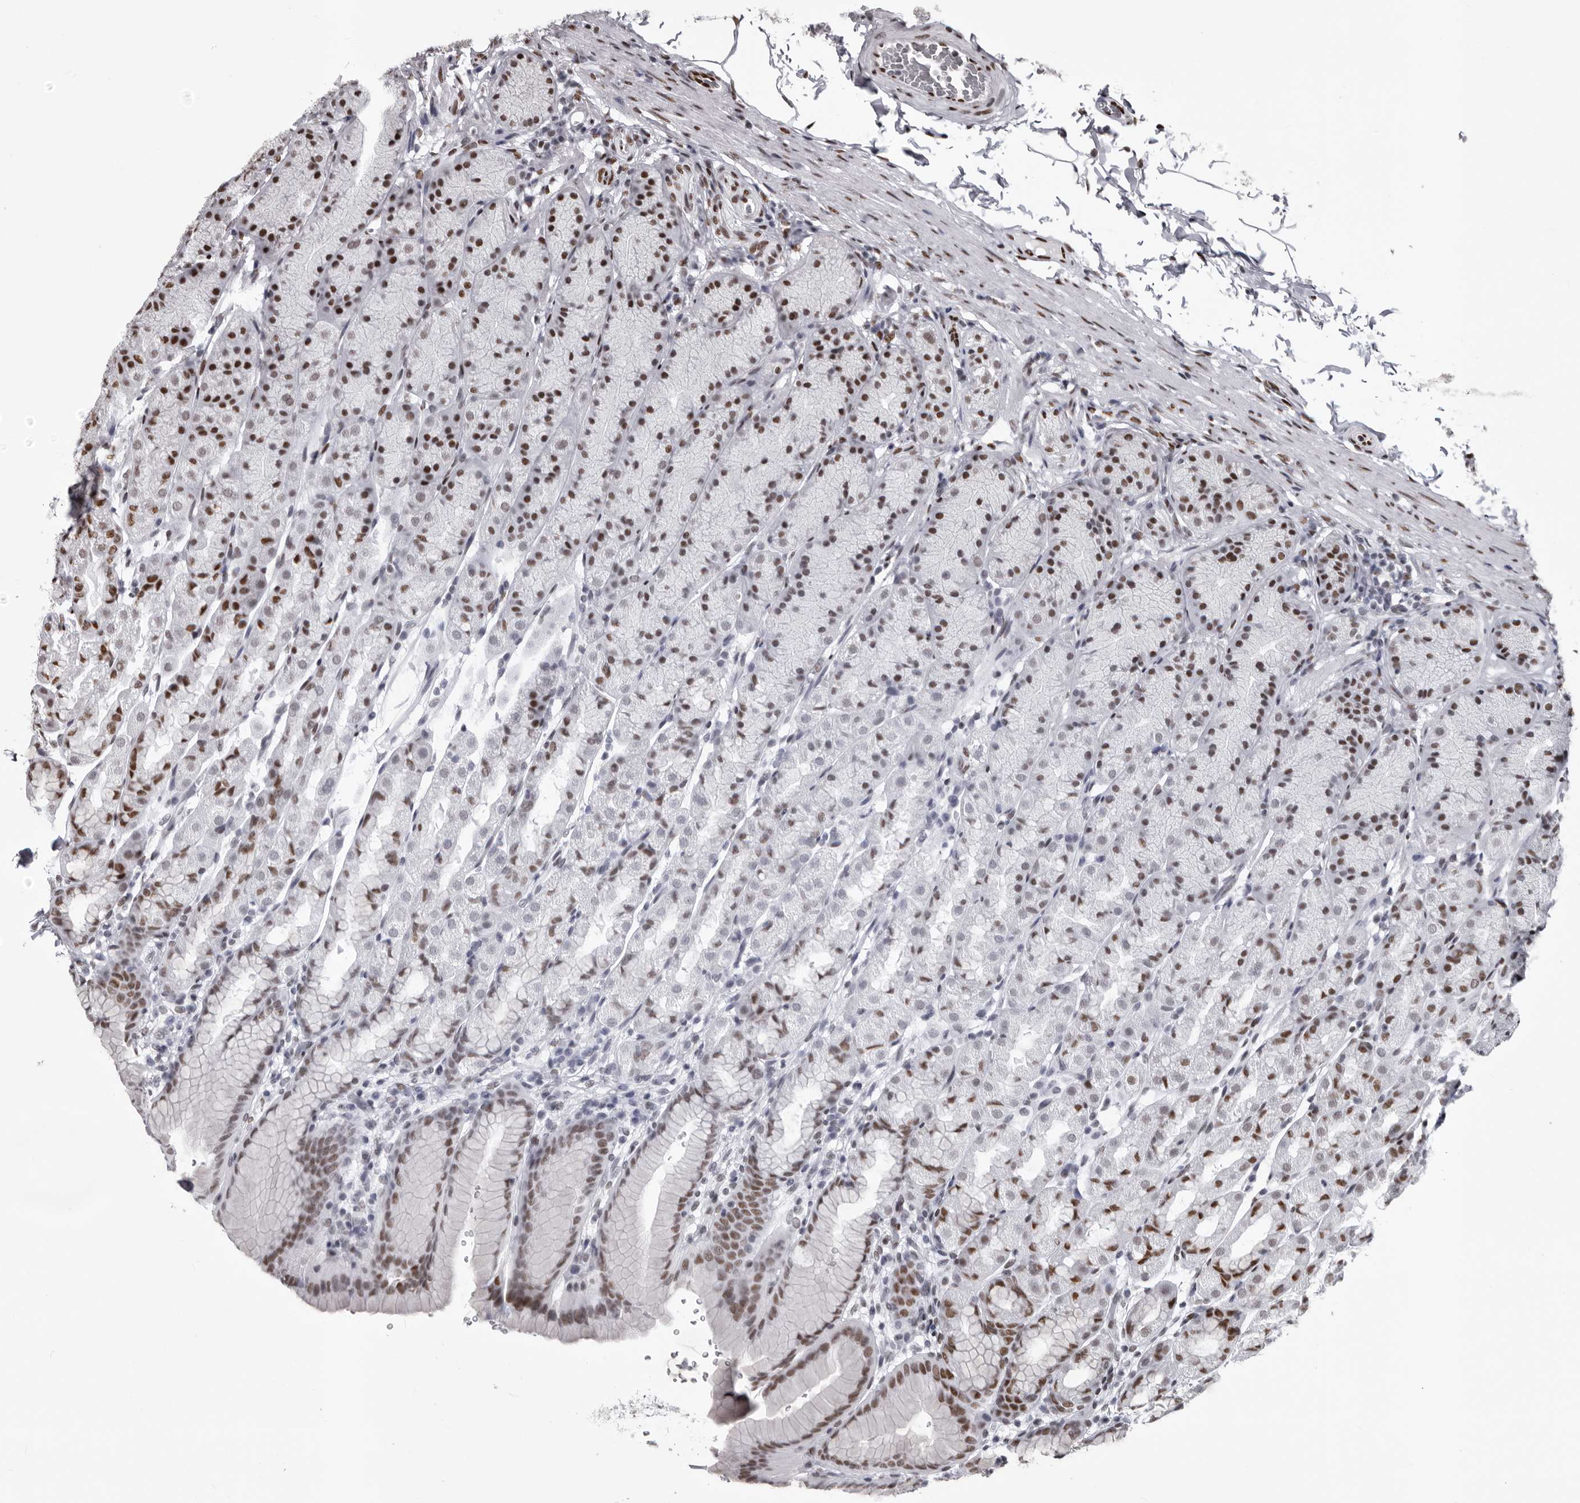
{"staining": {"intensity": "strong", "quantity": "<25%", "location": "nuclear"}, "tissue": "stomach", "cell_type": "Glandular cells", "image_type": "normal", "snomed": [{"axis": "morphology", "description": "Normal tissue, NOS"}, {"axis": "topography", "description": "Stomach"}], "caption": "Immunohistochemical staining of normal stomach reveals strong nuclear protein expression in about <25% of glandular cells.", "gene": "NUMA1", "patient": {"sex": "male", "age": 42}}